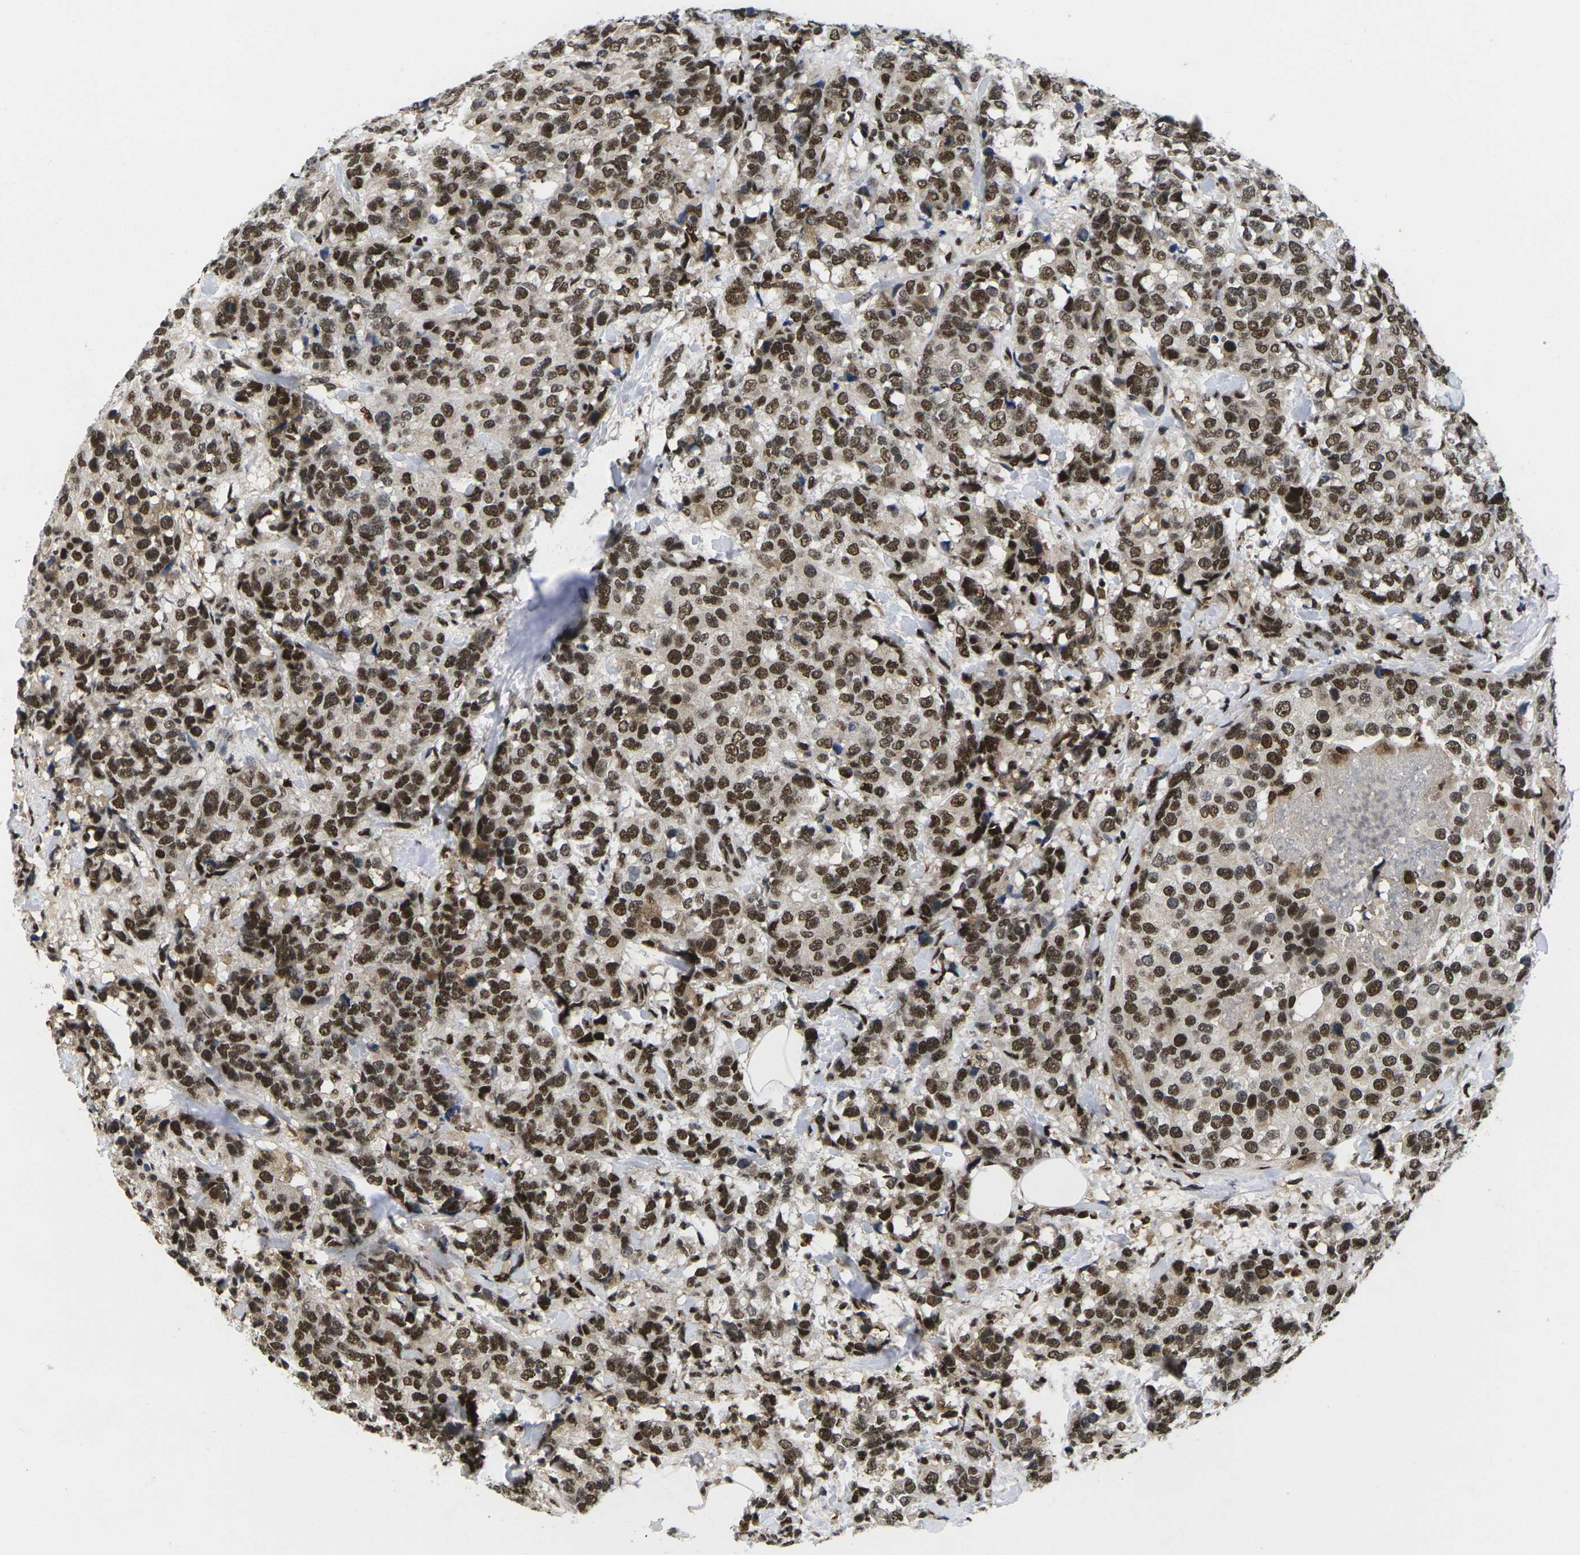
{"staining": {"intensity": "strong", "quantity": ">75%", "location": "nuclear"}, "tissue": "breast cancer", "cell_type": "Tumor cells", "image_type": "cancer", "snomed": [{"axis": "morphology", "description": "Lobular carcinoma"}, {"axis": "topography", "description": "Breast"}], "caption": "Immunohistochemistry (DAB) staining of human lobular carcinoma (breast) shows strong nuclear protein staining in approximately >75% of tumor cells. (DAB (3,3'-diaminobenzidine) = brown stain, brightfield microscopy at high magnification).", "gene": "GTF2E1", "patient": {"sex": "female", "age": 59}}